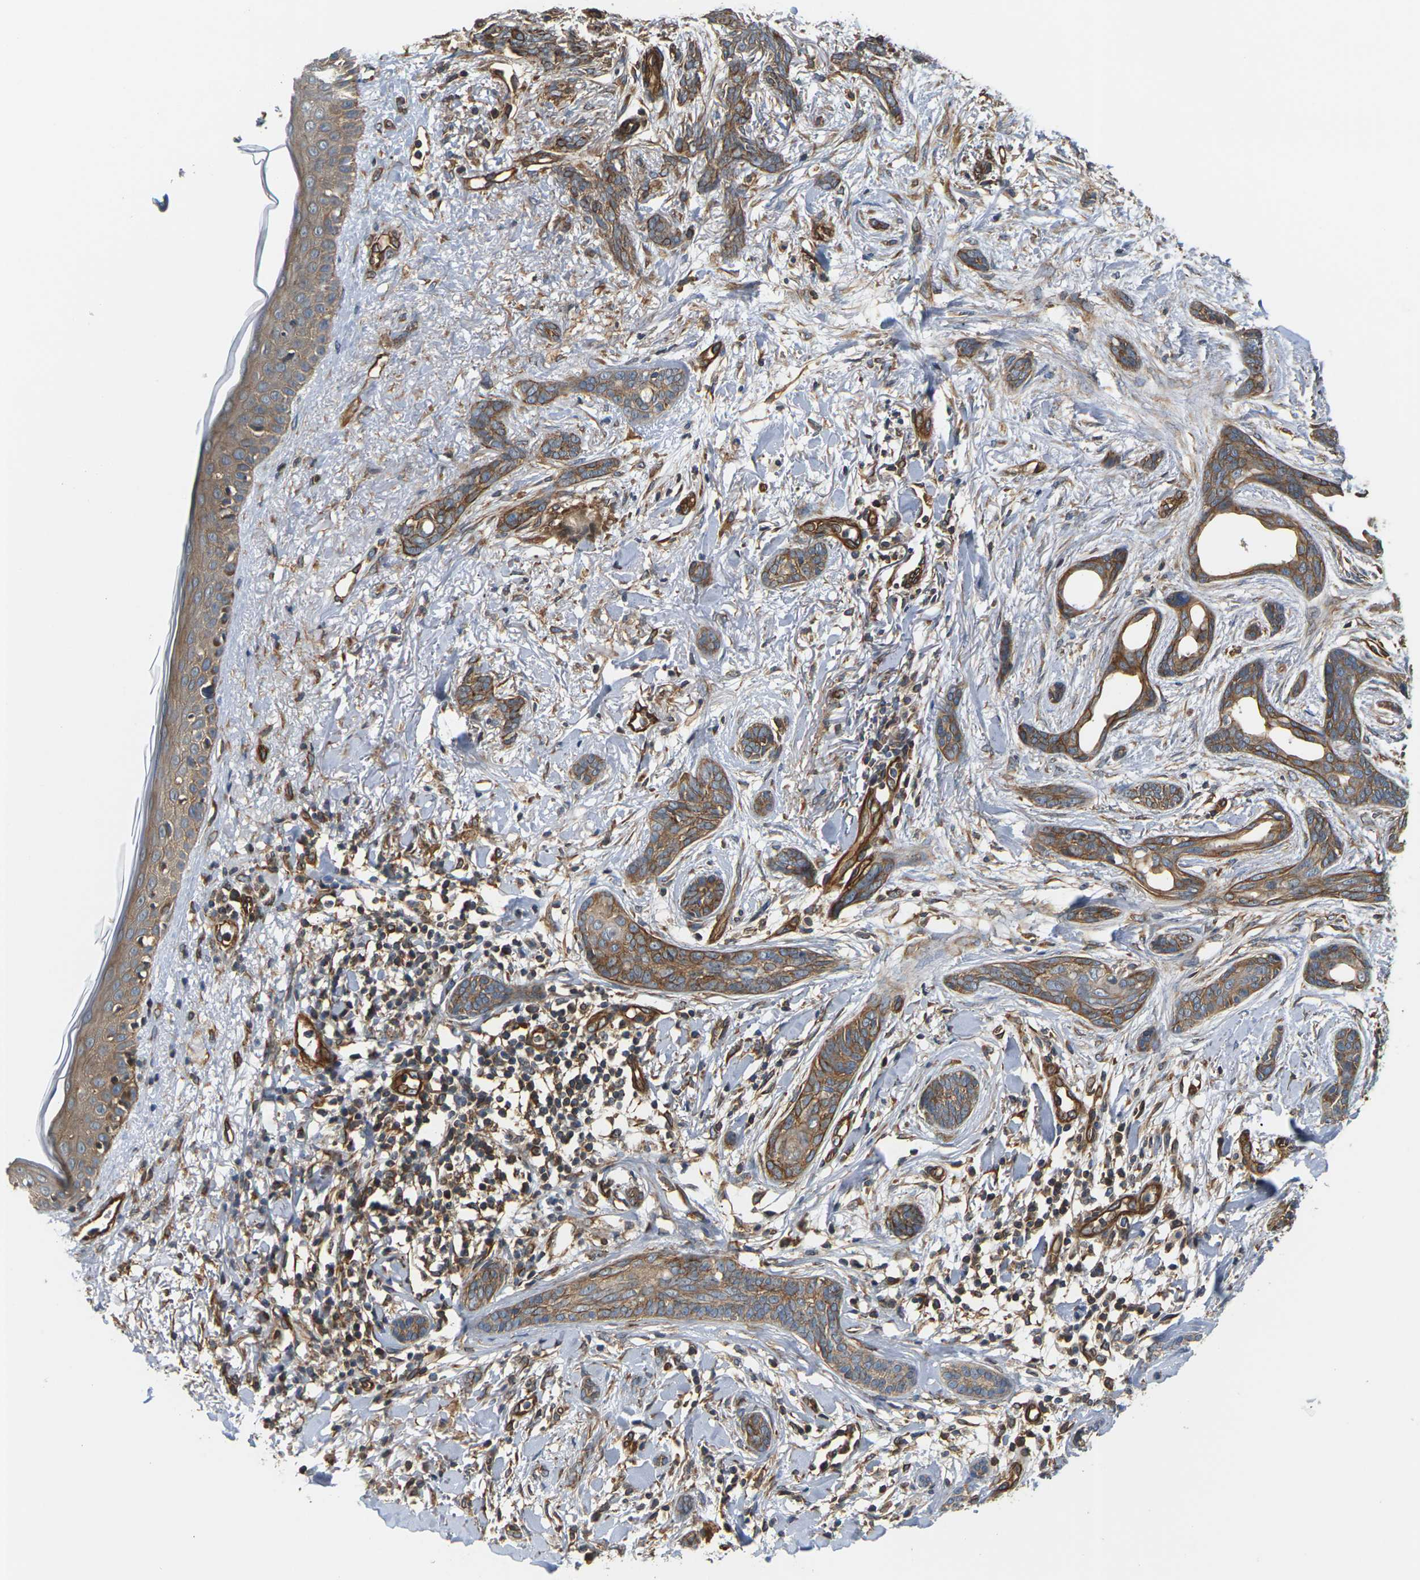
{"staining": {"intensity": "moderate", "quantity": ">75%", "location": "cytoplasmic/membranous"}, "tissue": "skin cancer", "cell_type": "Tumor cells", "image_type": "cancer", "snomed": [{"axis": "morphology", "description": "Basal cell carcinoma"}, {"axis": "morphology", "description": "Adnexal tumor, benign"}, {"axis": "topography", "description": "Skin"}], "caption": "IHC (DAB) staining of skin basal cell carcinoma displays moderate cytoplasmic/membranous protein staining in about >75% of tumor cells.", "gene": "PCDHB4", "patient": {"sex": "female", "age": 42}}